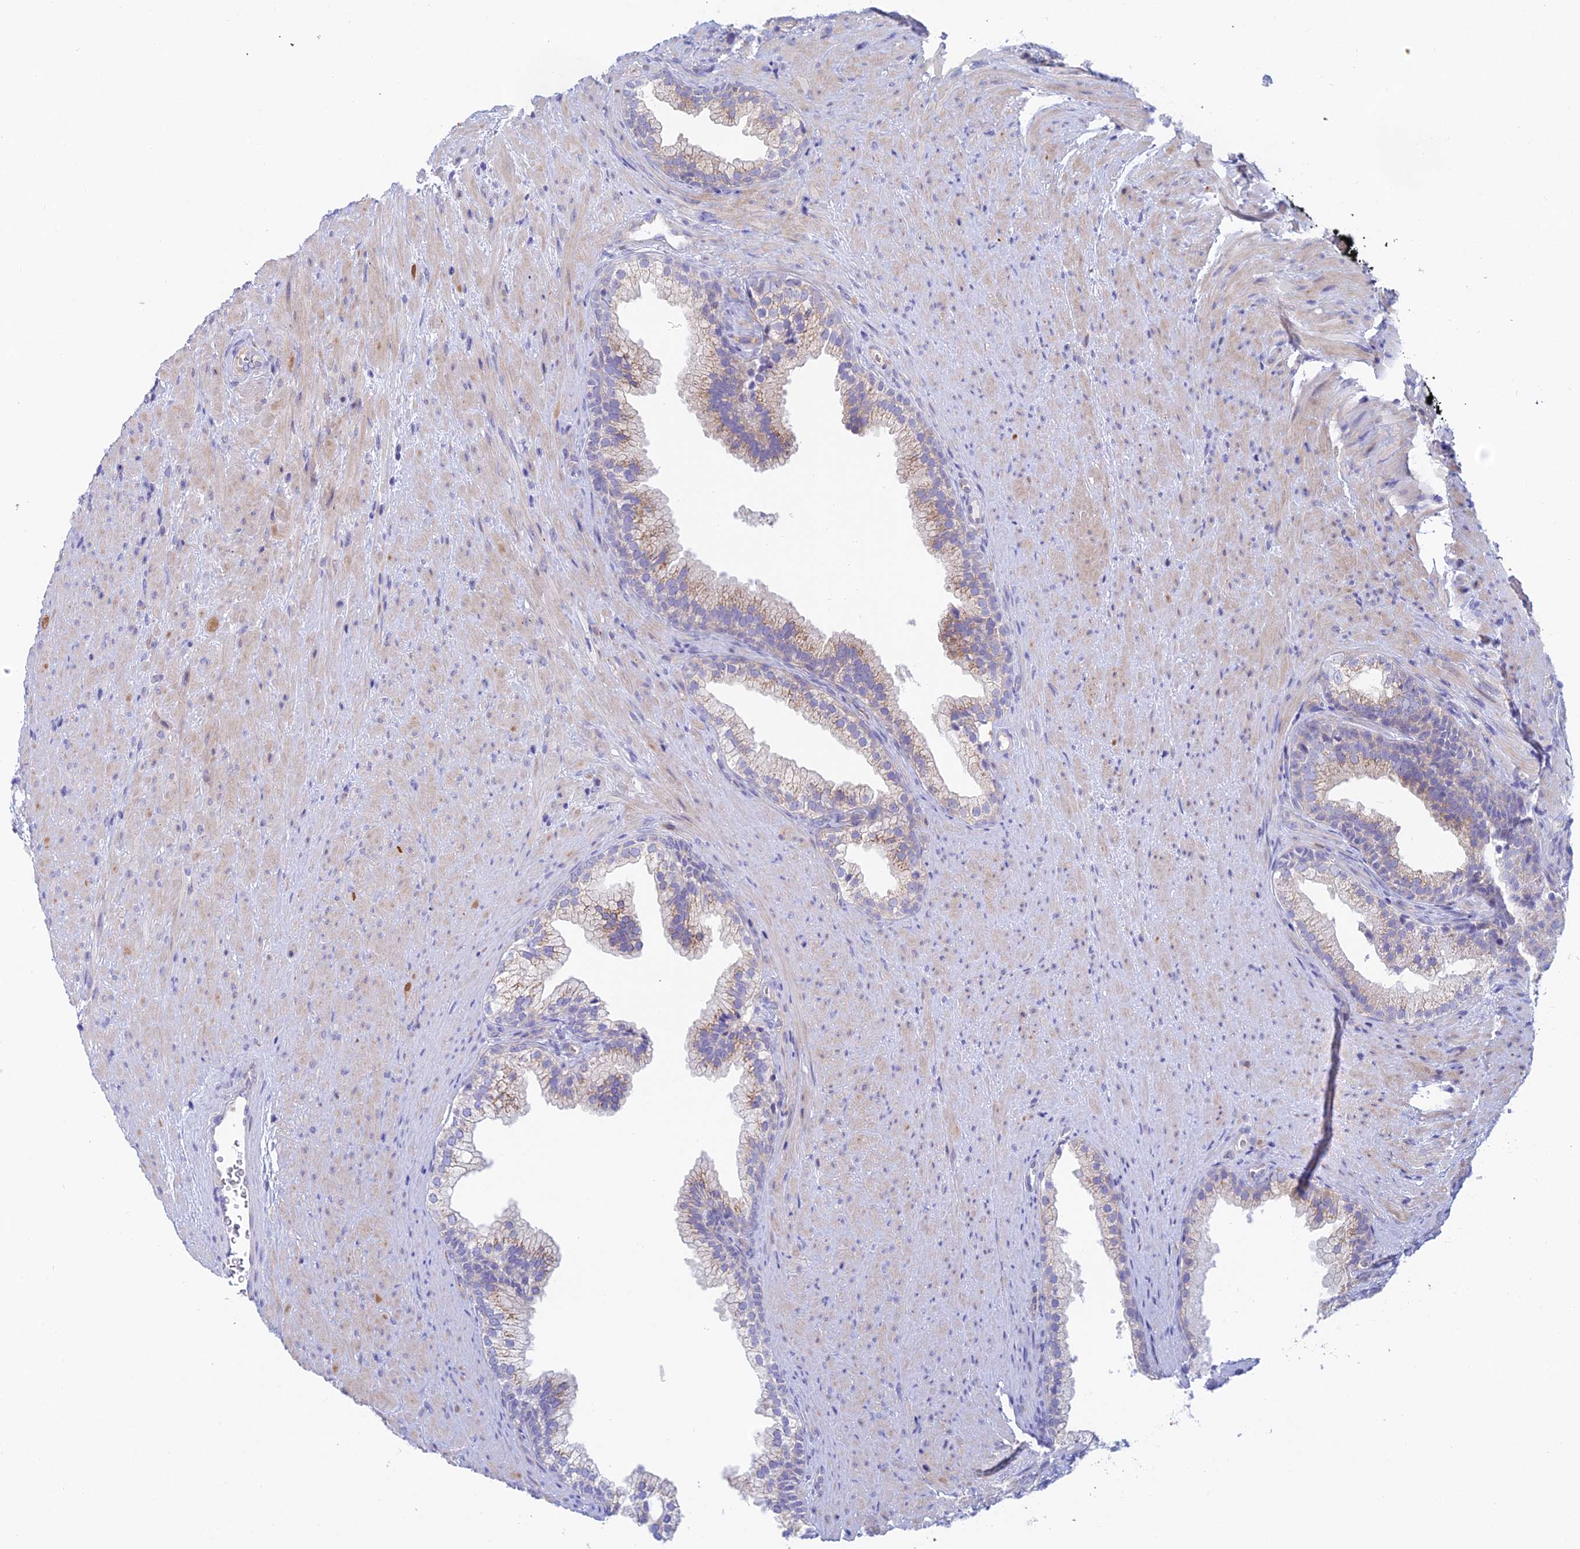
{"staining": {"intensity": "moderate", "quantity": "<25%", "location": "cytoplasmic/membranous"}, "tissue": "prostate", "cell_type": "Glandular cells", "image_type": "normal", "snomed": [{"axis": "morphology", "description": "Normal tissue, NOS"}, {"axis": "topography", "description": "Prostate"}], "caption": "Protein expression by immunohistochemistry displays moderate cytoplasmic/membranous staining in about <25% of glandular cells in normal prostate.", "gene": "ZNF564", "patient": {"sex": "male", "age": 76}}